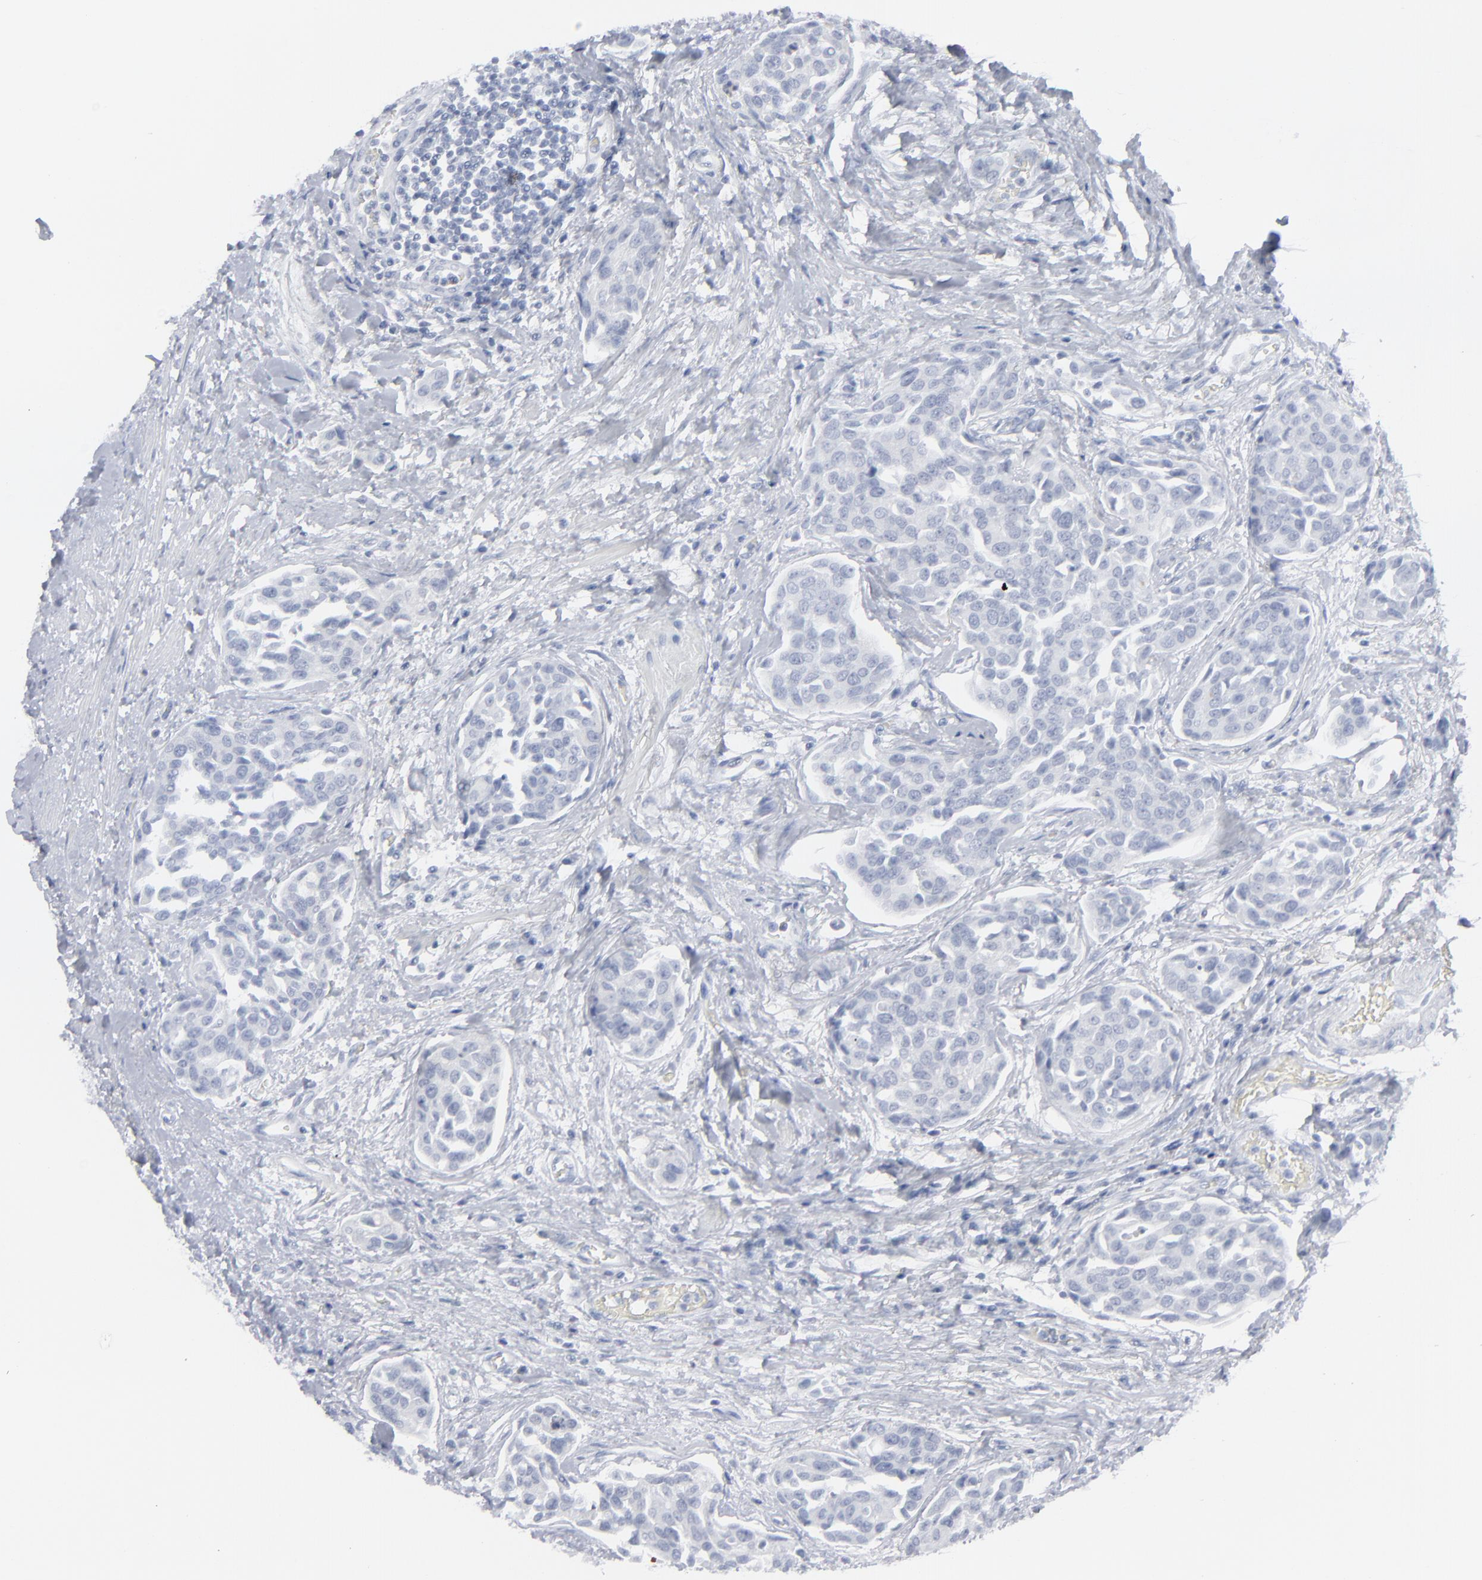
{"staining": {"intensity": "negative", "quantity": "none", "location": "none"}, "tissue": "urothelial cancer", "cell_type": "Tumor cells", "image_type": "cancer", "snomed": [{"axis": "morphology", "description": "Urothelial carcinoma, High grade"}, {"axis": "topography", "description": "Urinary bladder"}], "caption": "High magnification brightfield microscopy of urothelial carcinoma (high-grade) stained with DAB (3,3'-diaminobenzidine) (brown) and counterstained with hematoxylin (blue): tumor cells show no significant expression.", "gene": "MSLN", "patient": {"sex": "male", "age": 78}}